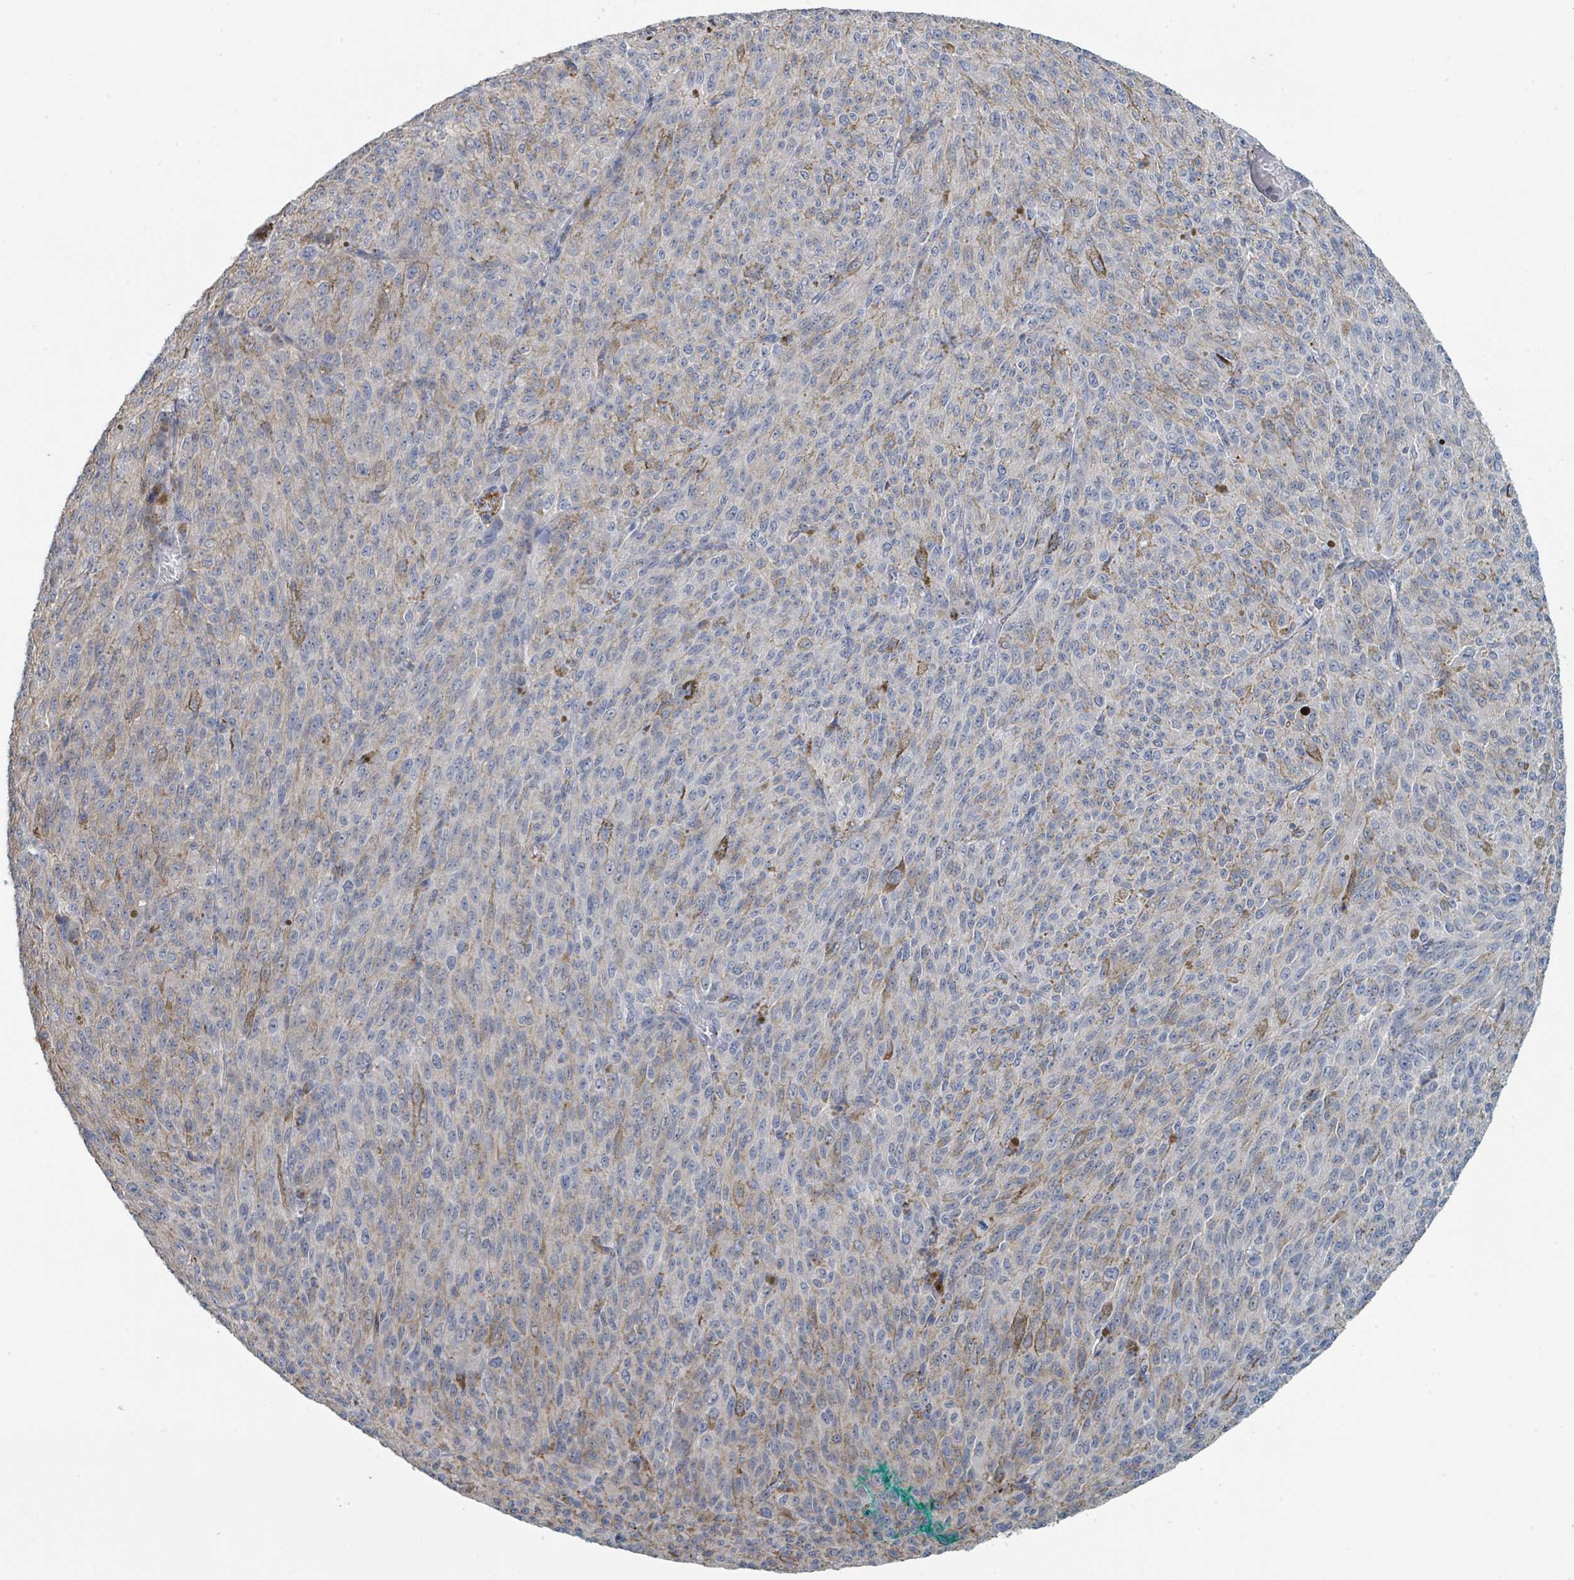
{"staining": {"intensity": "moderate", "quantity": "25%-75%", "location": "cytoplasmic/membranous"}, "tissue": "melanoma", "cell_type": "Tumor cells", "image_type": "cancer", "snomed": [{"axis": "morphology", "description": "Malignant melanoma, NOS"}, {"axis": "topography", "description": "Skin"}], "caption": "Protein staining reveals moderate cytoplasmic/membranous positivity in approximately 25%-75% of tumor cells in melanoma.", "gene": "LRRC42", "patient": {"sex": "female", "age": 52}}